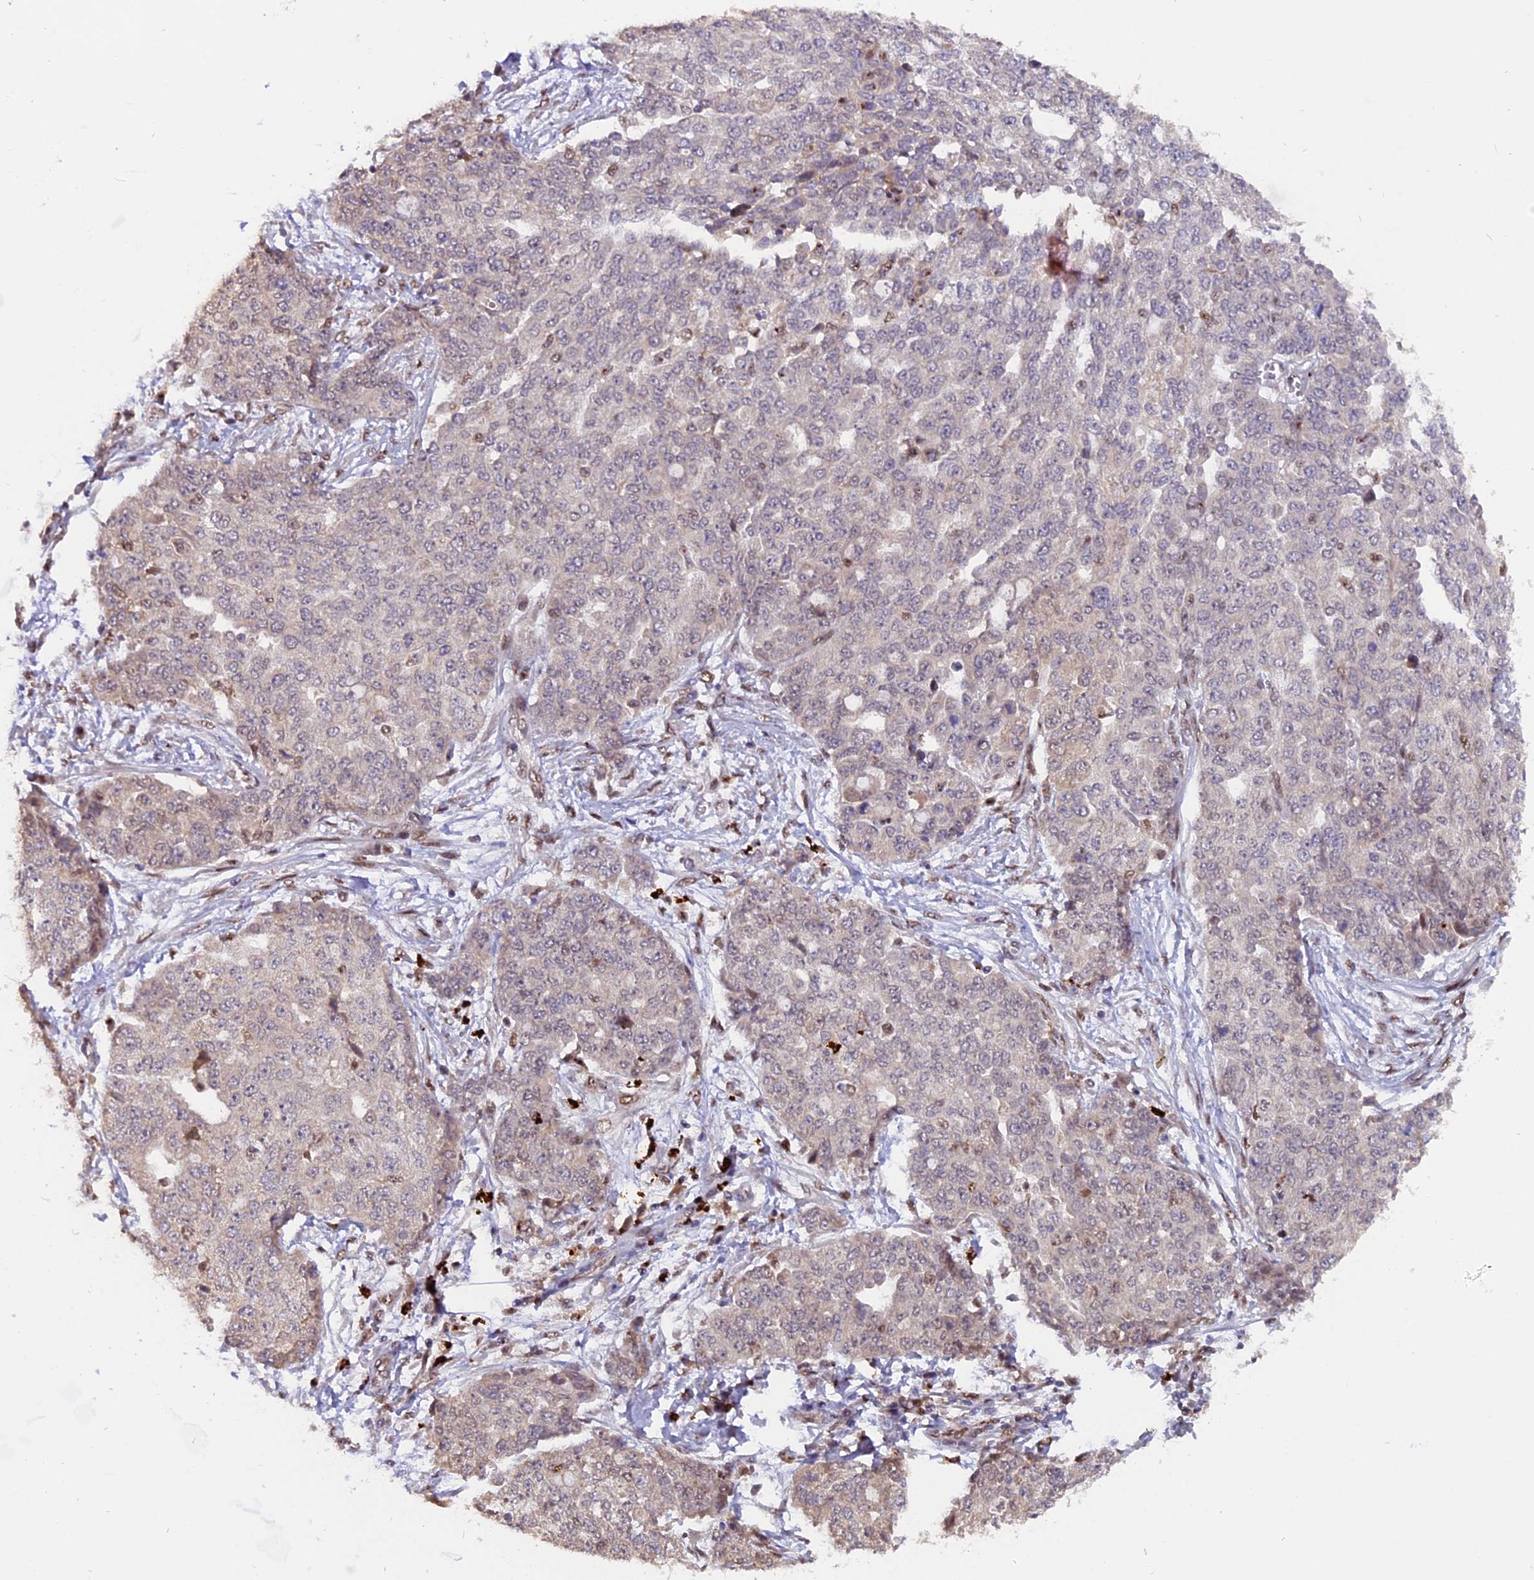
{"staining": {"intensity": "weak", "quantity": "<25%", "location": "nuclear"}, "tissue": "ovarian cancer", "cell_type": "Tumor cells", "image_type": "cancer", "snomed": [{"axis": "morphology", "description": "Cystadenocarcinoma, serous, NOS"}, {"axis": "topography", "description": "Soft tissue"}, {"axis": "topography", "description": "Ovary"}], "caption": "An immunohistochemistry (IHC) micrograph of ovarian cancer (serous cystadenocarcinoma) is shown. There is no staining in tumor cells of ovarian cancer (serous cystadenocarcinoma).", "gene": "FAM118B", "patient": {"sex": "female", "age": 57}}